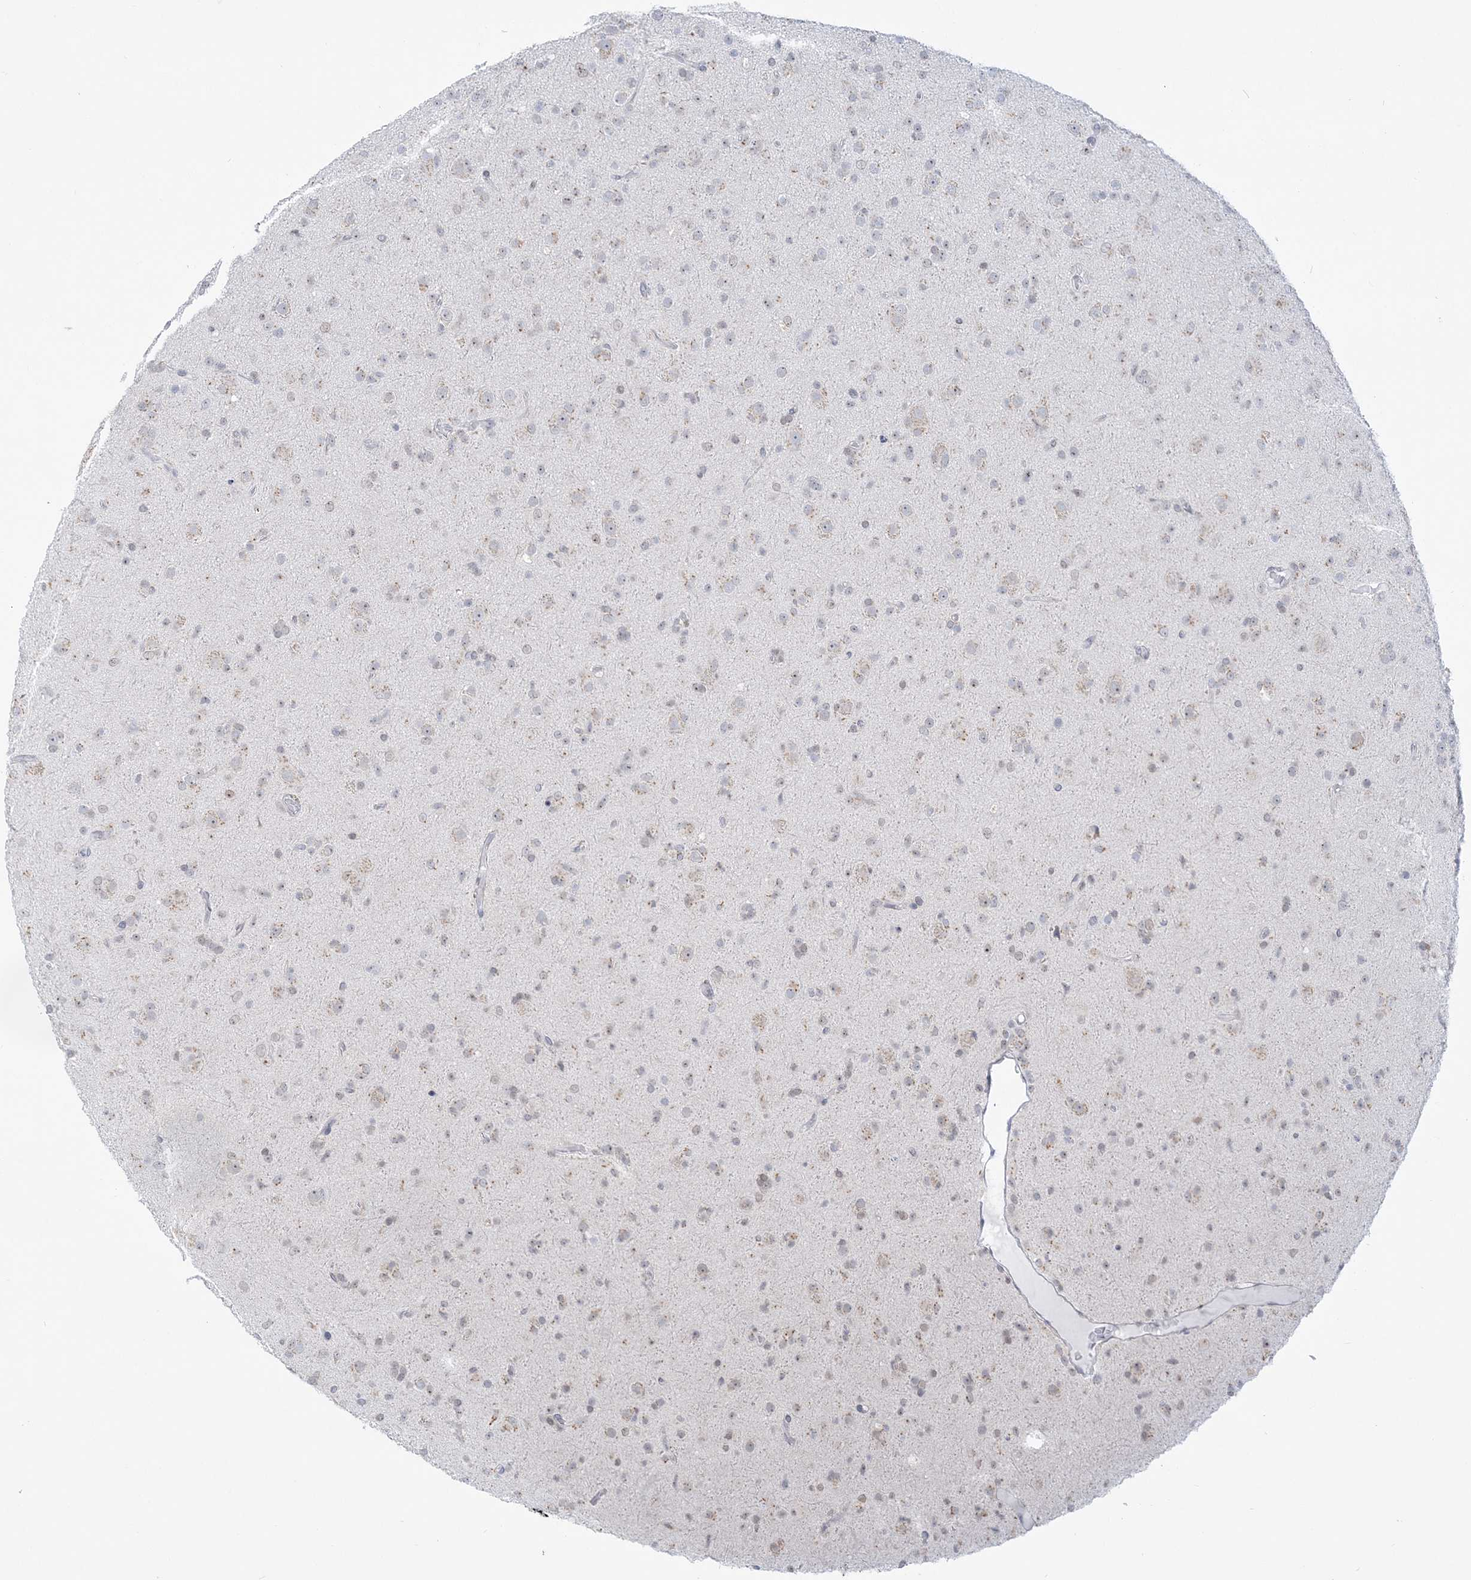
{"staining": {"intensity": "weak", "quantity": "25%-75%", "location": "cytoplasmic/membranous"}, "tissue": "glioma", "cell_type": "Tumor cells", "image_type": "cancer", "snomed": [{"axis": "morphology", "description": "Glioma, malignant, Low grade"}, {"axis": "topography", "description": "Brain"}], "caption": "A high-resolution image shows immunohistochemistry (IHC) staining of malignant low-grade glioma, which displays weak cytoplasmic/membranous expression in about 25%-75% of tumor cells.", "gene": "DDX21", "patient": {"sex": "male", "age": 65}}